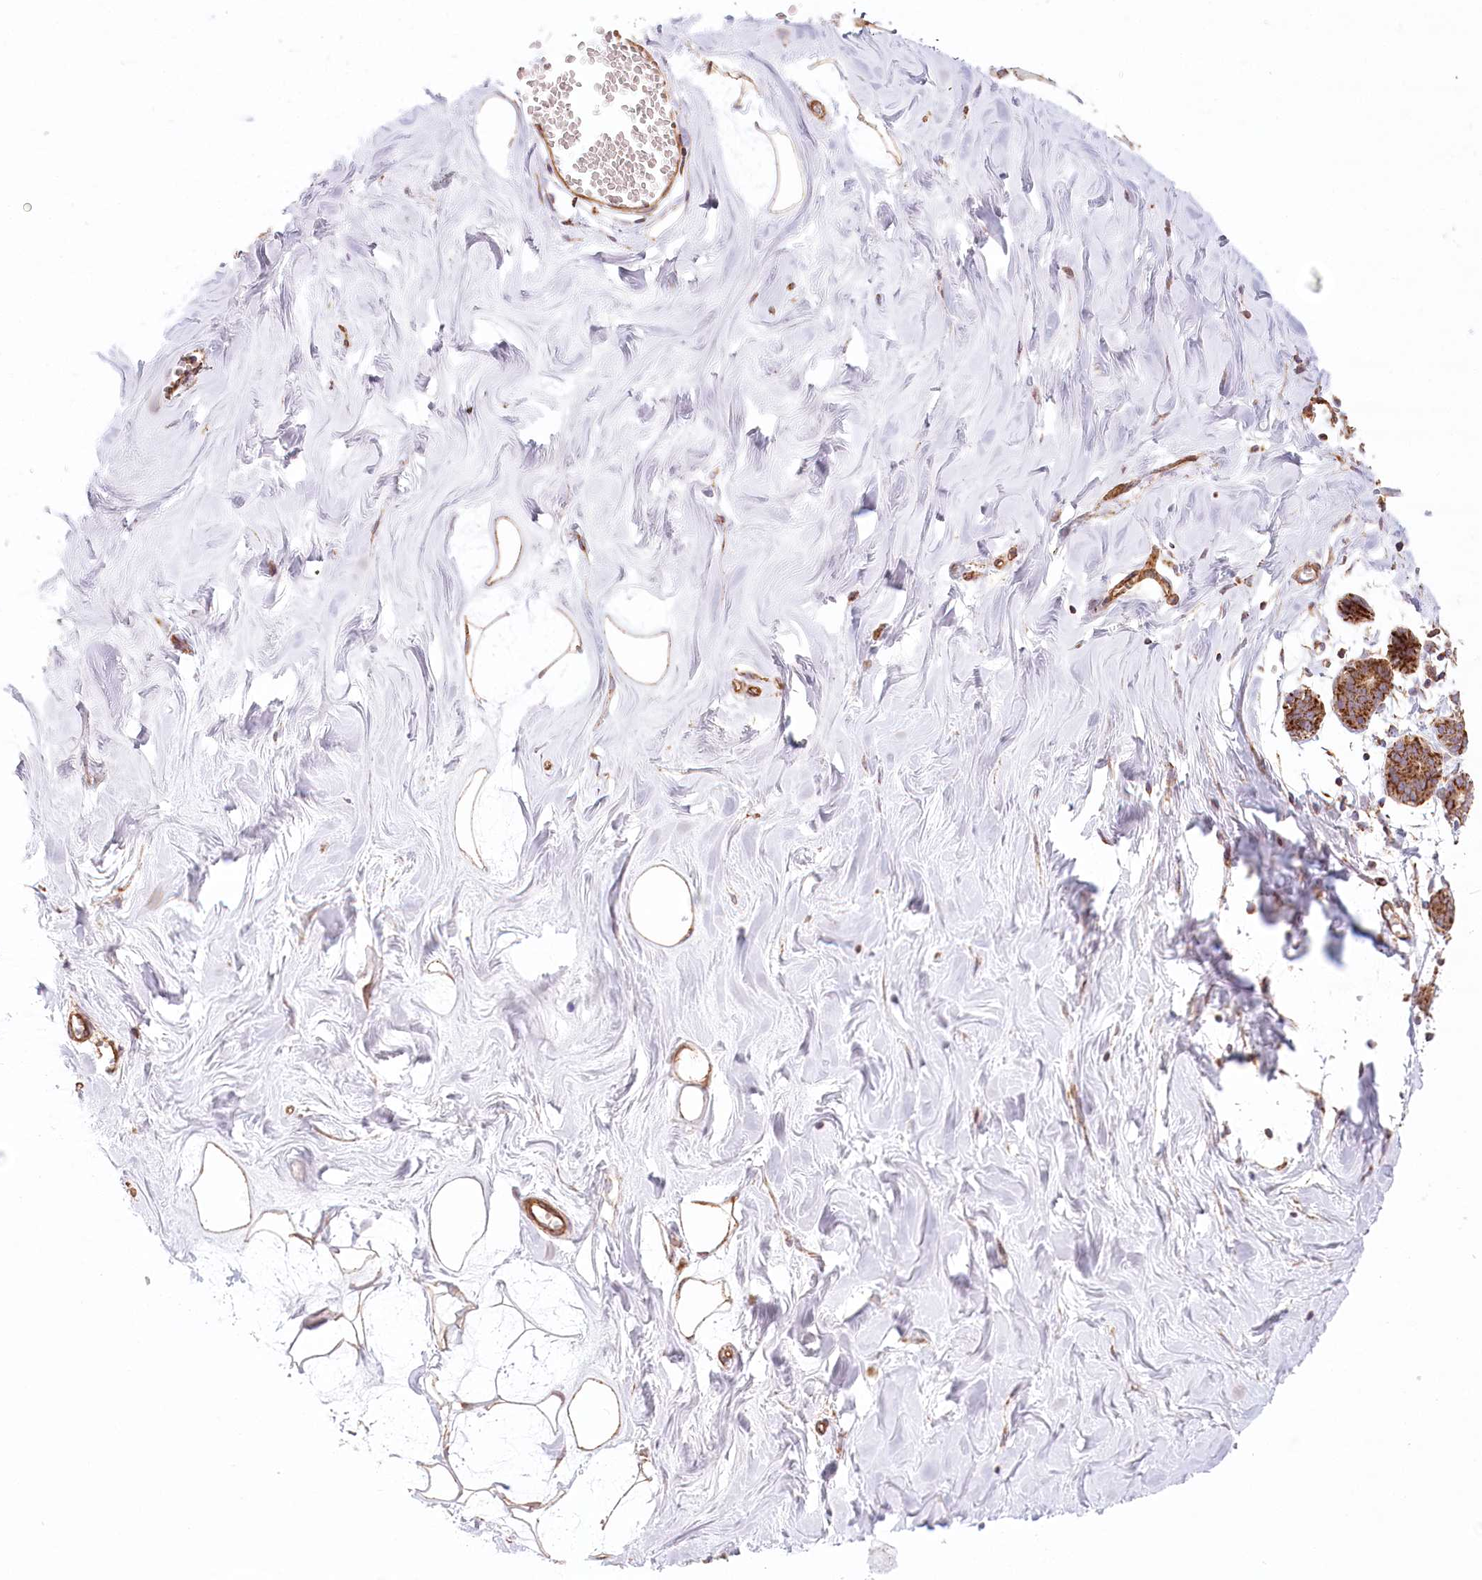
{"staining": {"intensity": "moderate", "quantity": ">75%", "location": "cytoplasmic/membranous"}, "tissue": "breast", "cell_type": "Adipocytes", "image_type": "normal", "snomed": [{"axis": "morphology", "description": "Normal tissue, NOS"}, {"axis": "topography", "description": "Breast"}], "caption": "Adipocytes exhibit medium levels of moderate cytoplasmic/membranous expression in about >75% of cells in normal breast.", "gene": "UMPS", "patient": {"sex": "female", "age": 27}}